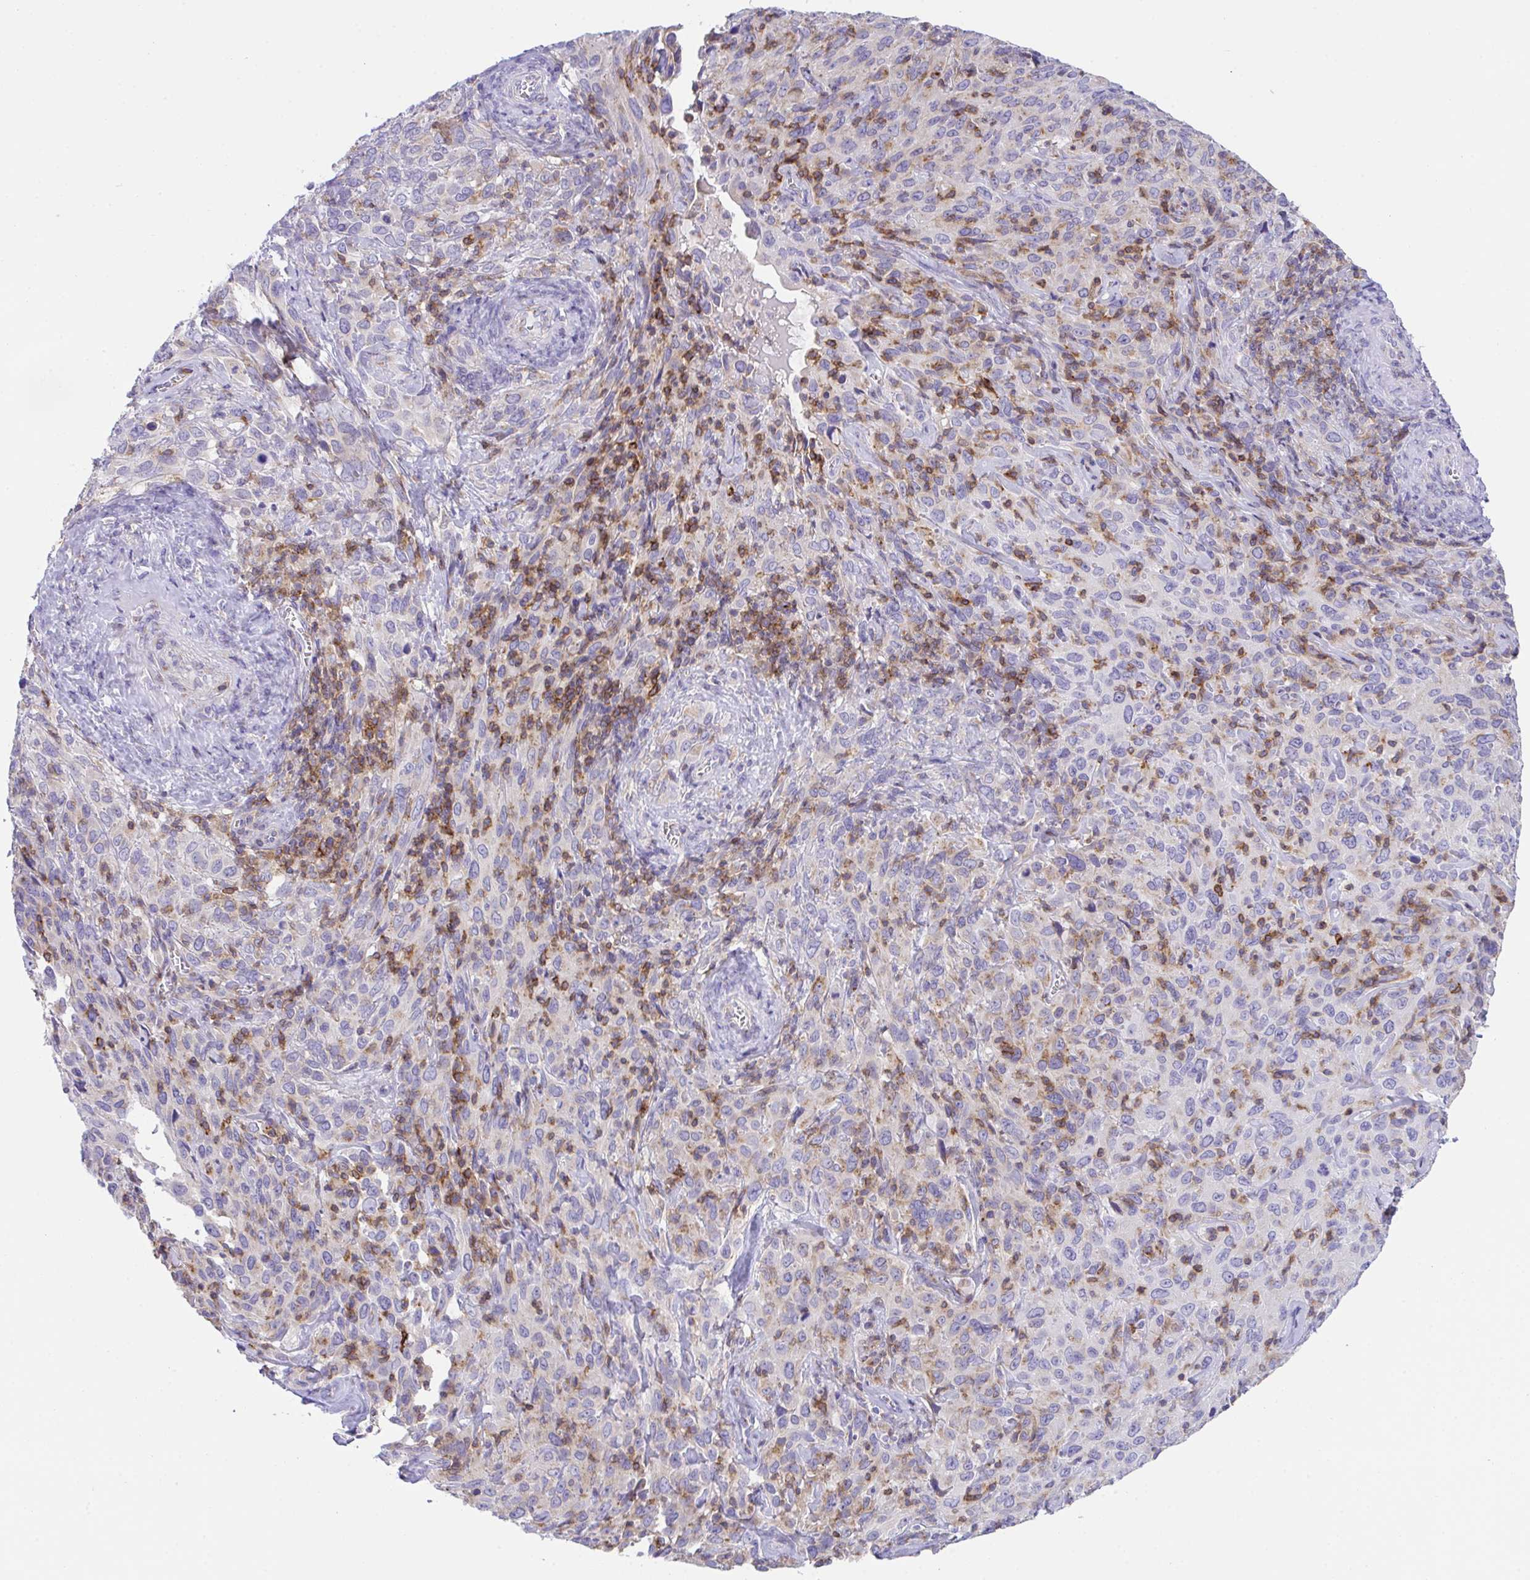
{"staining": {"intensity": "weak", "quantity": "25%-75%", "location": "cytoplasmic/membranous"}, "tissue": "cervical cancer", "cell_type": "Tumor cells", "image_type": "cancer", "snomed": [{"axis": "morphology", "description": "Normal tissue, NOS"}, {"axis": "morphology", "description": "Squamous cell carcinoma, NOS"}, {"axis": "topography", "description": "Cervix"}], "caption": "This photomicrograph shows immunohistochemistry staining of cervical cancer (squamous cell carcinoma), with low weak cytoplasmic/membranous expression in approximately 25%-75% of tumor cells.", "gene": "MIA3", "patient": {"sex": "female", "age": 51}}